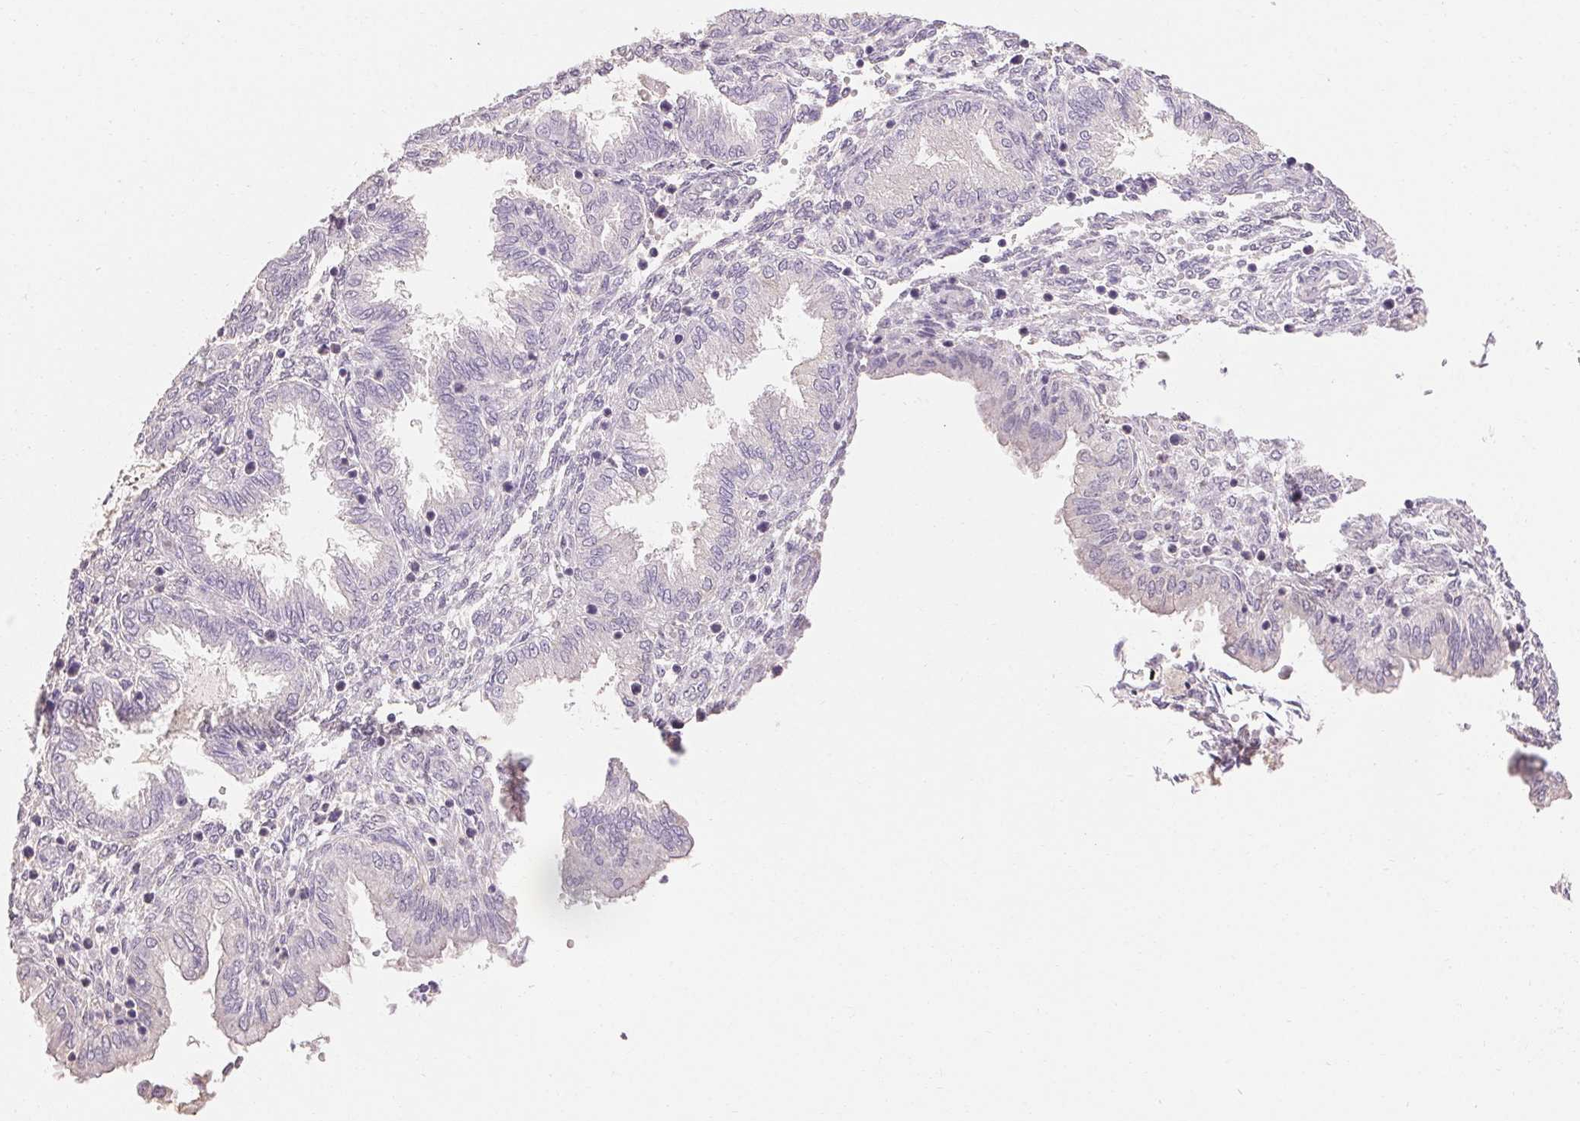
{"staining": {"intensity": "negative", "quantity": "none", "location": "none"}, "tissue": "endometrium", "cell_type": "Cells in endometrial stroma", "image_type": "normal", "snomed": [{"axis": "morphology", "description": "Normal tissue, NOS"}, {"axis": "topography", "description": "Endometrium"}], "caption": "Immunohistochemical staining of benign endometrium exhibits no significant positivity in cells in endometrial stroma.", "gene": "MAP7D2", "patient": {"sex": "female", "age": 33}}